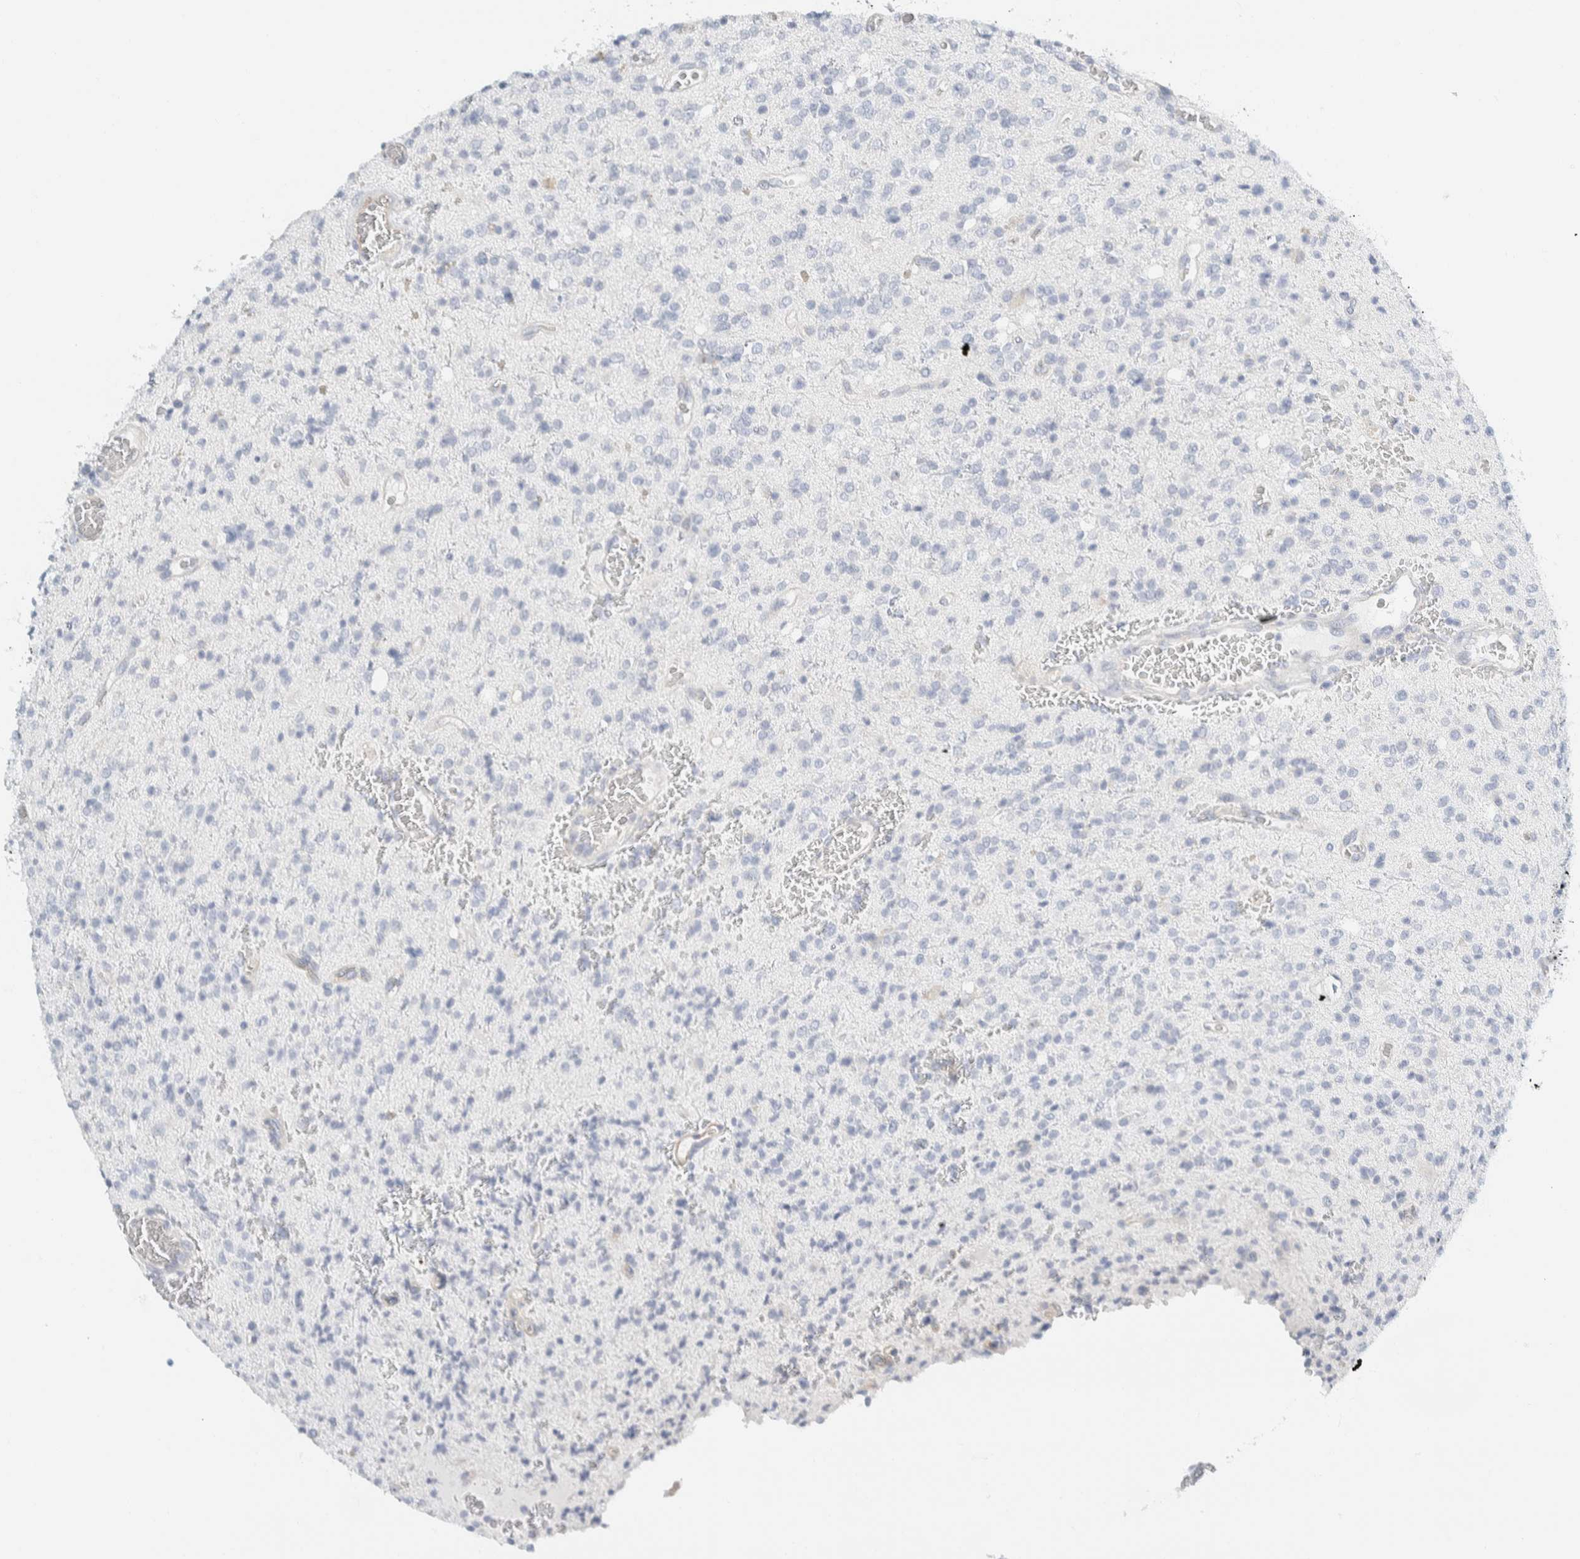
{"staining": {"intensity": "negative", "quantity": "none", "location": "none"}, "tissue": "glioma", "cell_type": "Tumor cells", "image_type": "cancer", "snomed": [{"axis": "morphology", "description": "Glioma, malignant, High grade"}, {"axis": "topography", "description": "Brain"}], "caption": "The histopathology image reveals no staining of tumor cells in high-grade glioma (malignant).", "gene": "ARHGAP27", "patient": {"sex": "male", "age": 34}}